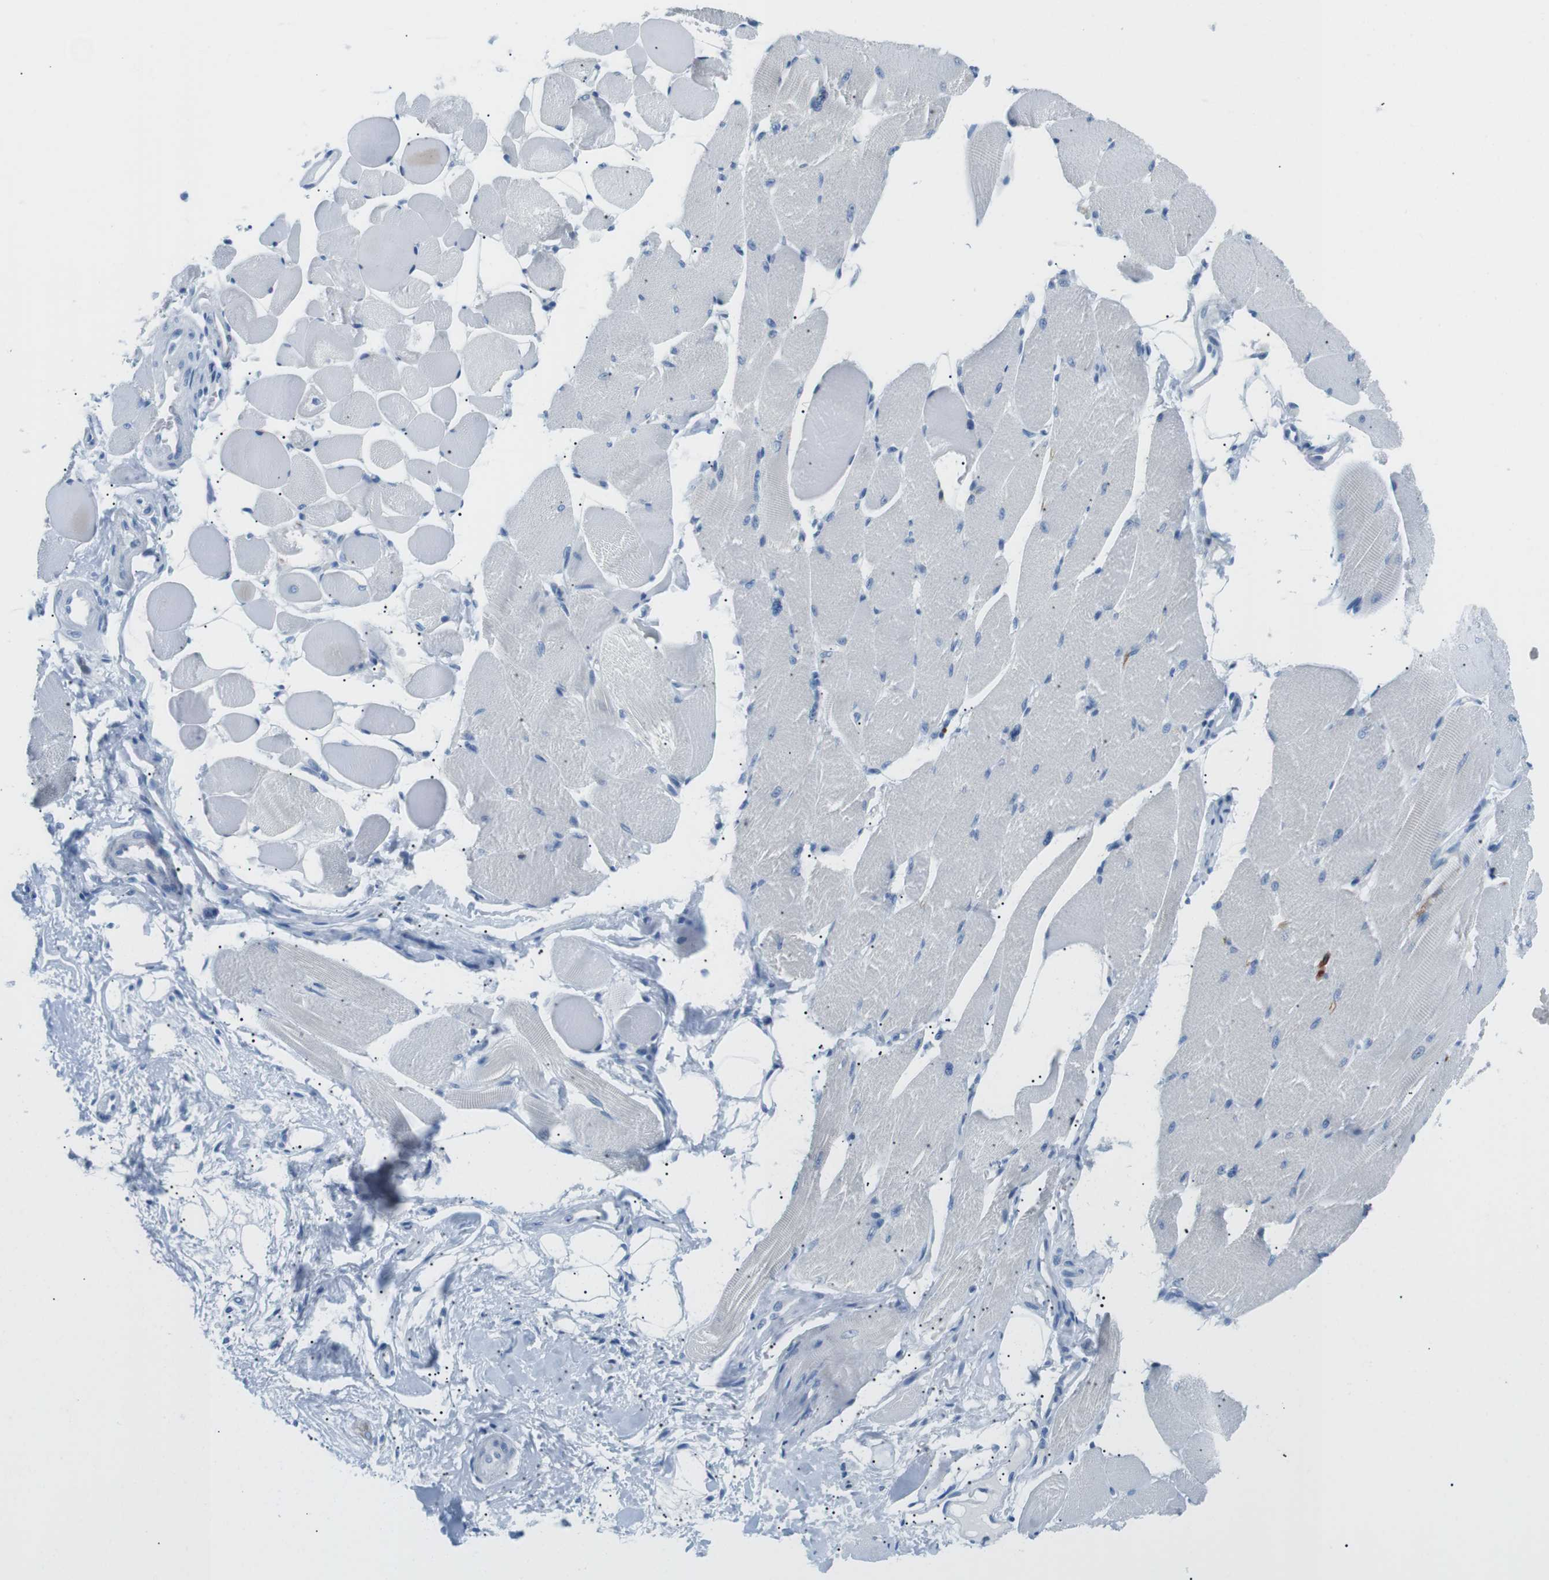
{"staining": {"intensity": "negative", "quantity": "none", "location": "none"}, "tissue": "skeletal muscle", "cell_type": "Myocytes", "image_type": "normal", "snomed": [{"axis": "morphology", "description": "Normal tissue, NOS"}, {"axis": "topography", "description": "Skeletal muscle"}, {"axis": "topography", "description": "Peripheral nerve tissue"}], "caption": "Myocytes are negative for brown protein staining in normal skeletal muscle. (DAB immunohistochemistry, high magnification).", "gene": "TNFRSF4", "patient": {"sex": "female", "age": 84}}